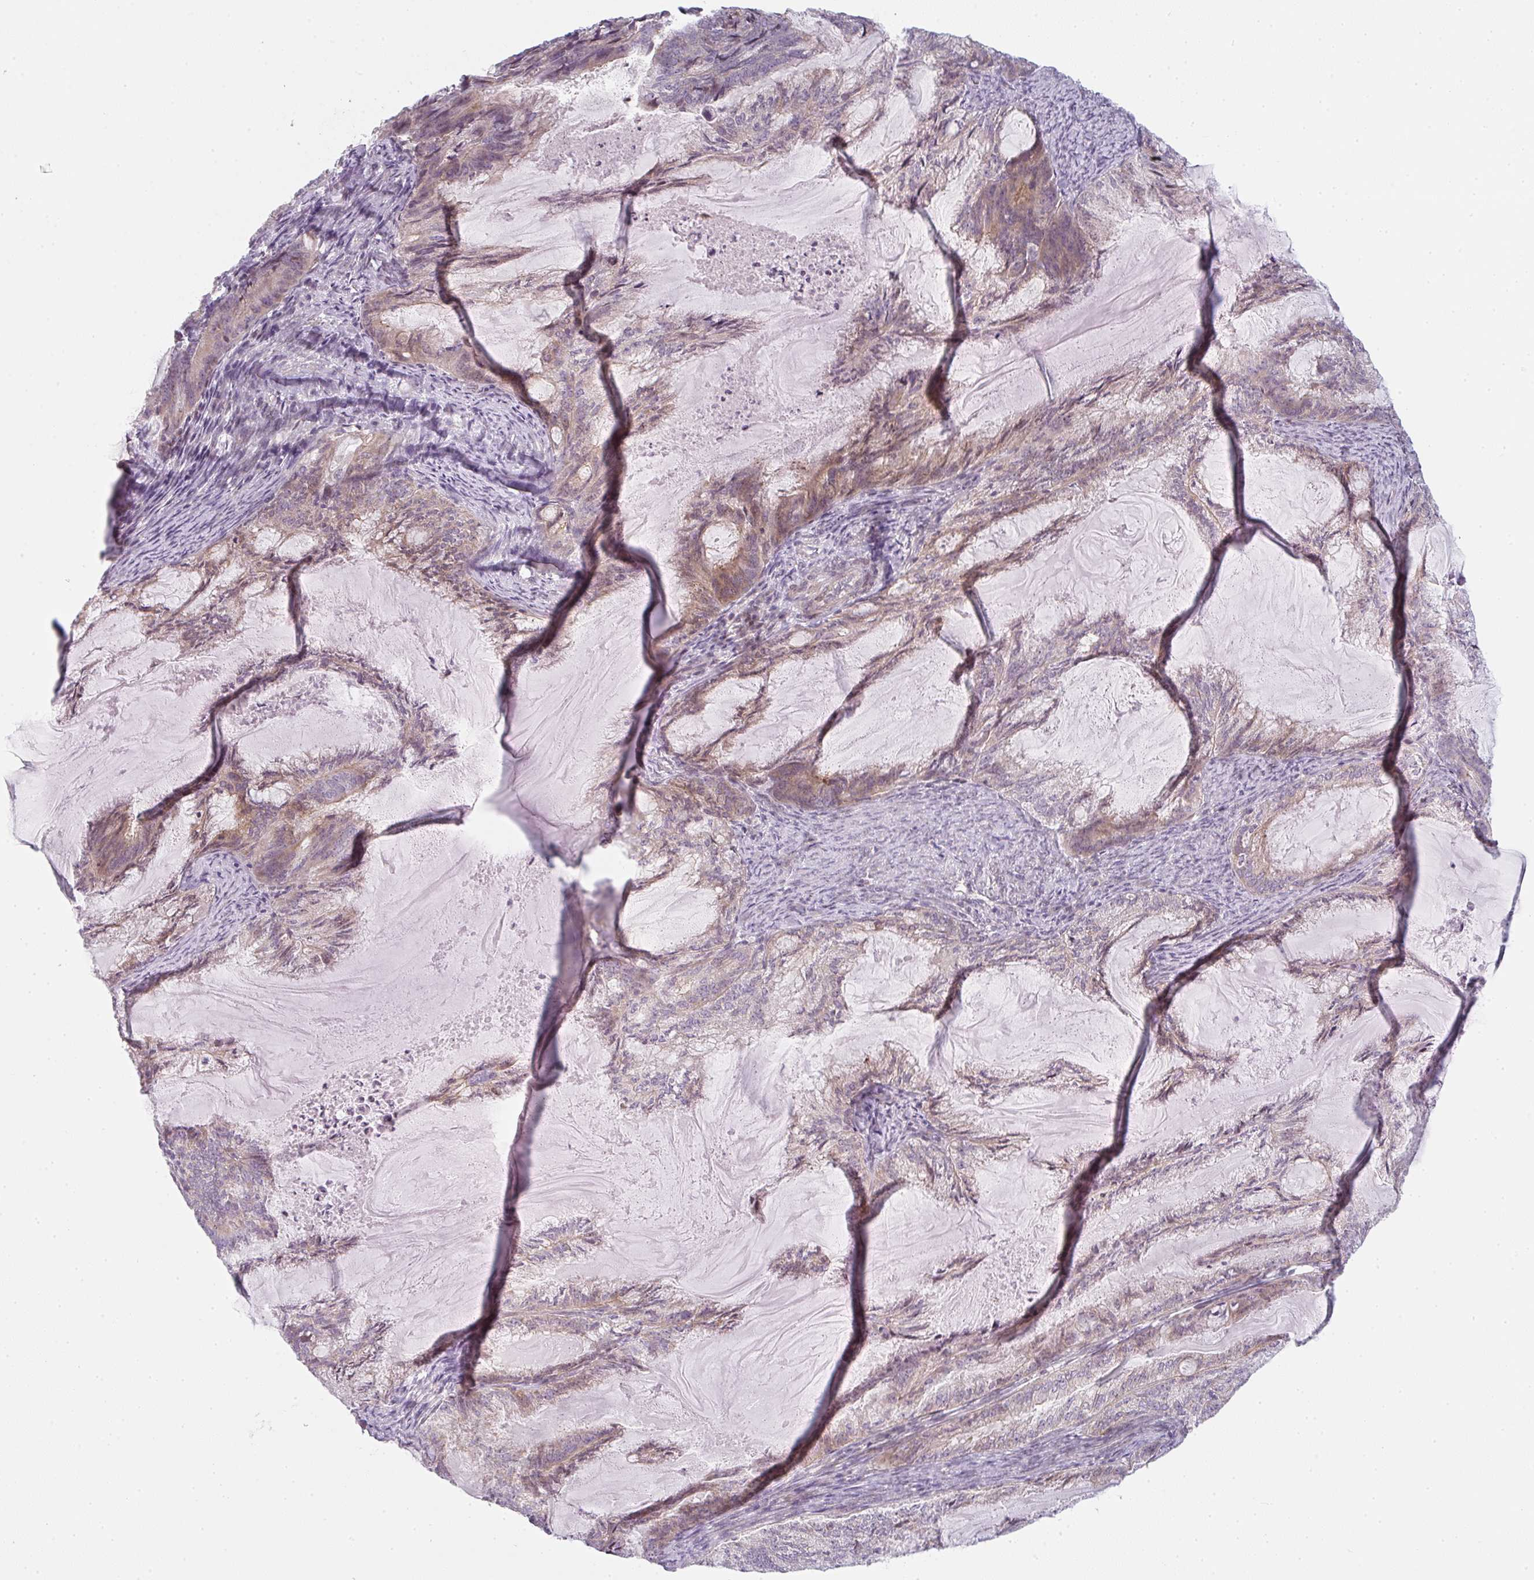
{"staining": {"intensity": "weak", "quantity": ">75%", "location": "cytoplasmic/membranous"}, "tissue": "endometrial cancer", "cell_type": "Tumor cells", "image_type": "cancer", "snomed": [{"axis": "morphology", "description": "Adenocarcinoma, NOS"}, {"axis": "topography", "description": "Endometrium"}], "caption": "This image exhibits immunohistochemistry staining of human endometrial cancer (adenocarcinoma), with low weak cytoplasmic/membranous staining in approximately >75% of tumor cells.", "gene": "TMEM237", "patient": {"sex": "female", "age": 86}}